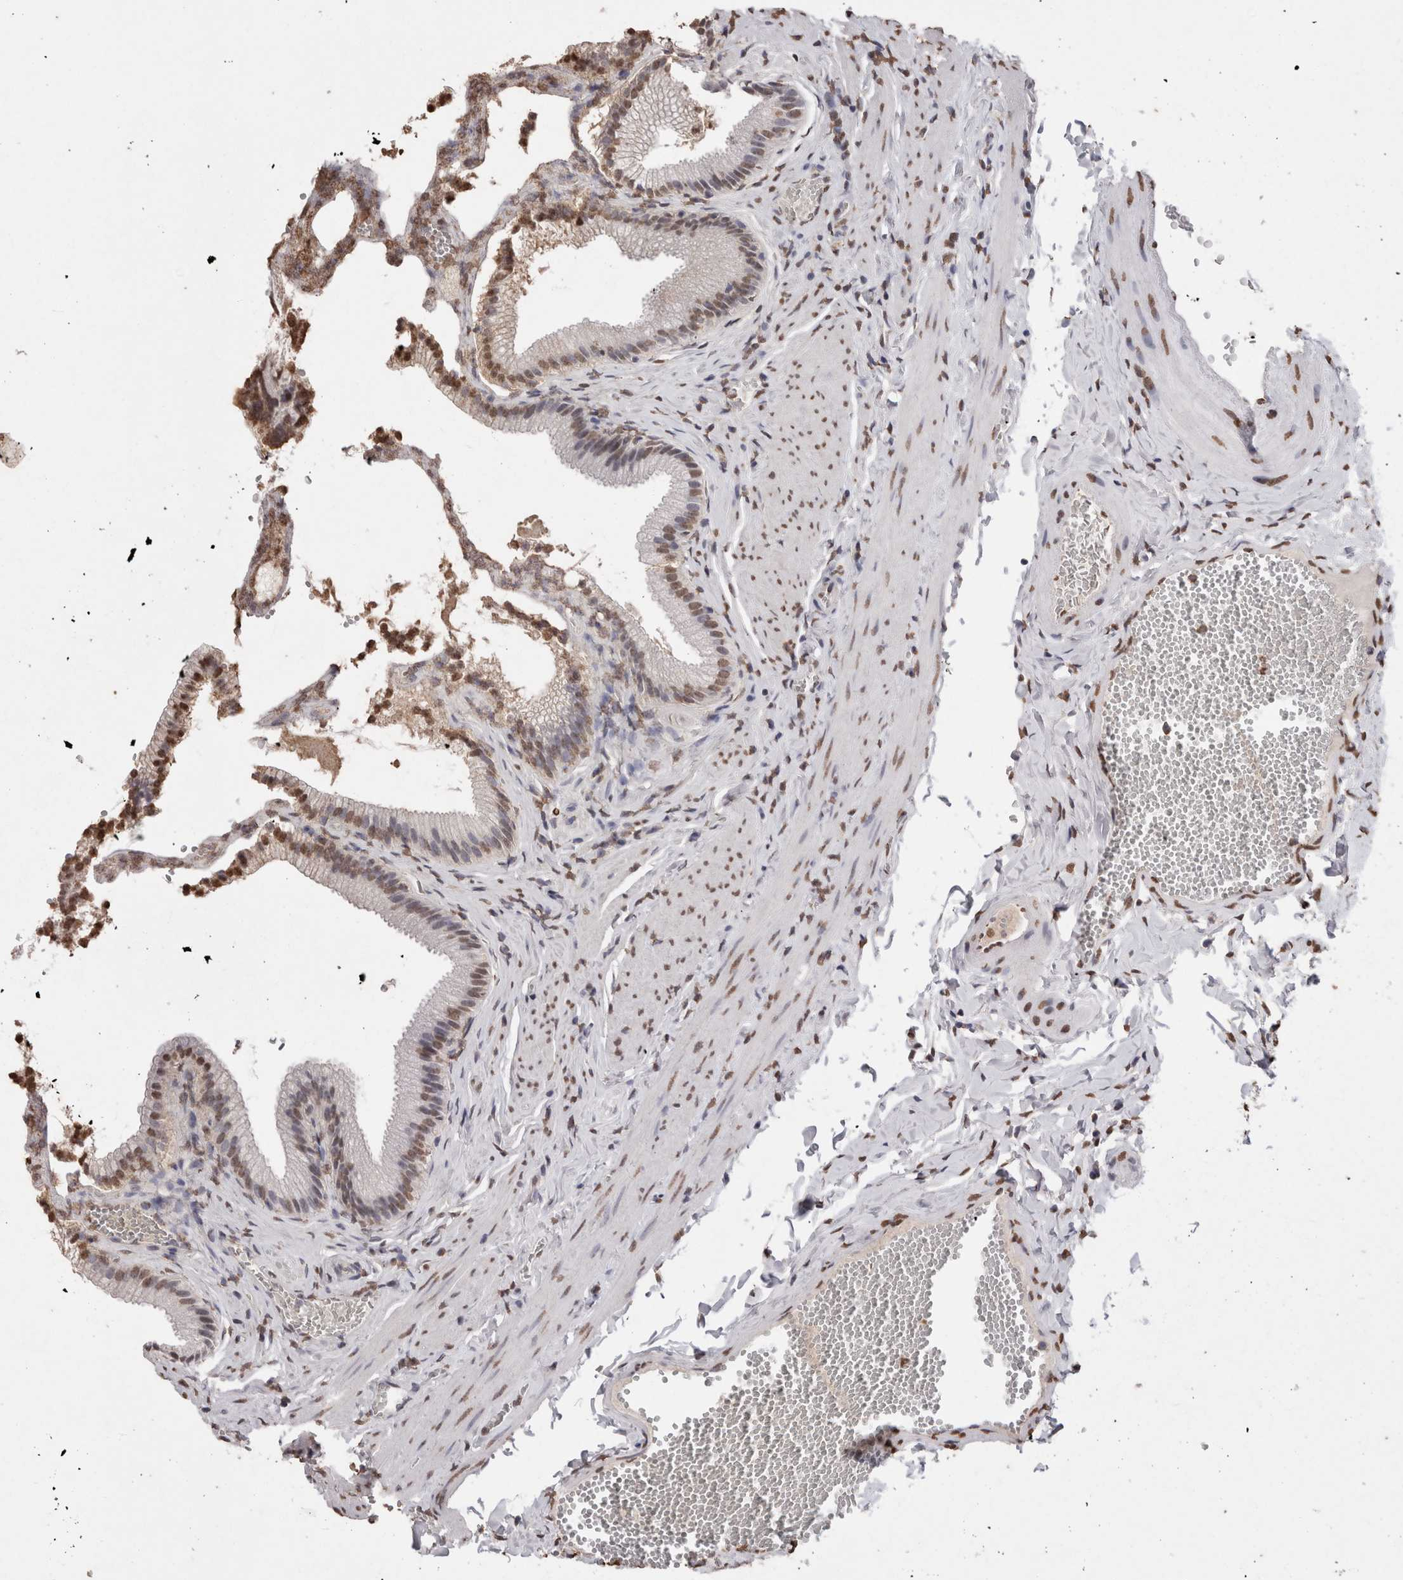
{"staining": {"intensity": "strong", "quantity": "25%-75%", "location": "nuclear"}, "tissue": "gallbladder", "cell_type": "Glandular cells", "image_type": "normal", "snomed": [{"axis": "morphology", "description": "Normal tissue, NOS"}, {"axis": "topography", "description": "Gallbladder"}], "caption": "Protein expression analysis of benign gallbladder exhibits strong nuclear expression in approximately 25%-75% of glandular cells. (DAB = brown stain, brightfield microscopy at high magnification).", "gene": "NTHL1", "patient": {"sex": "male", "age": 38}}